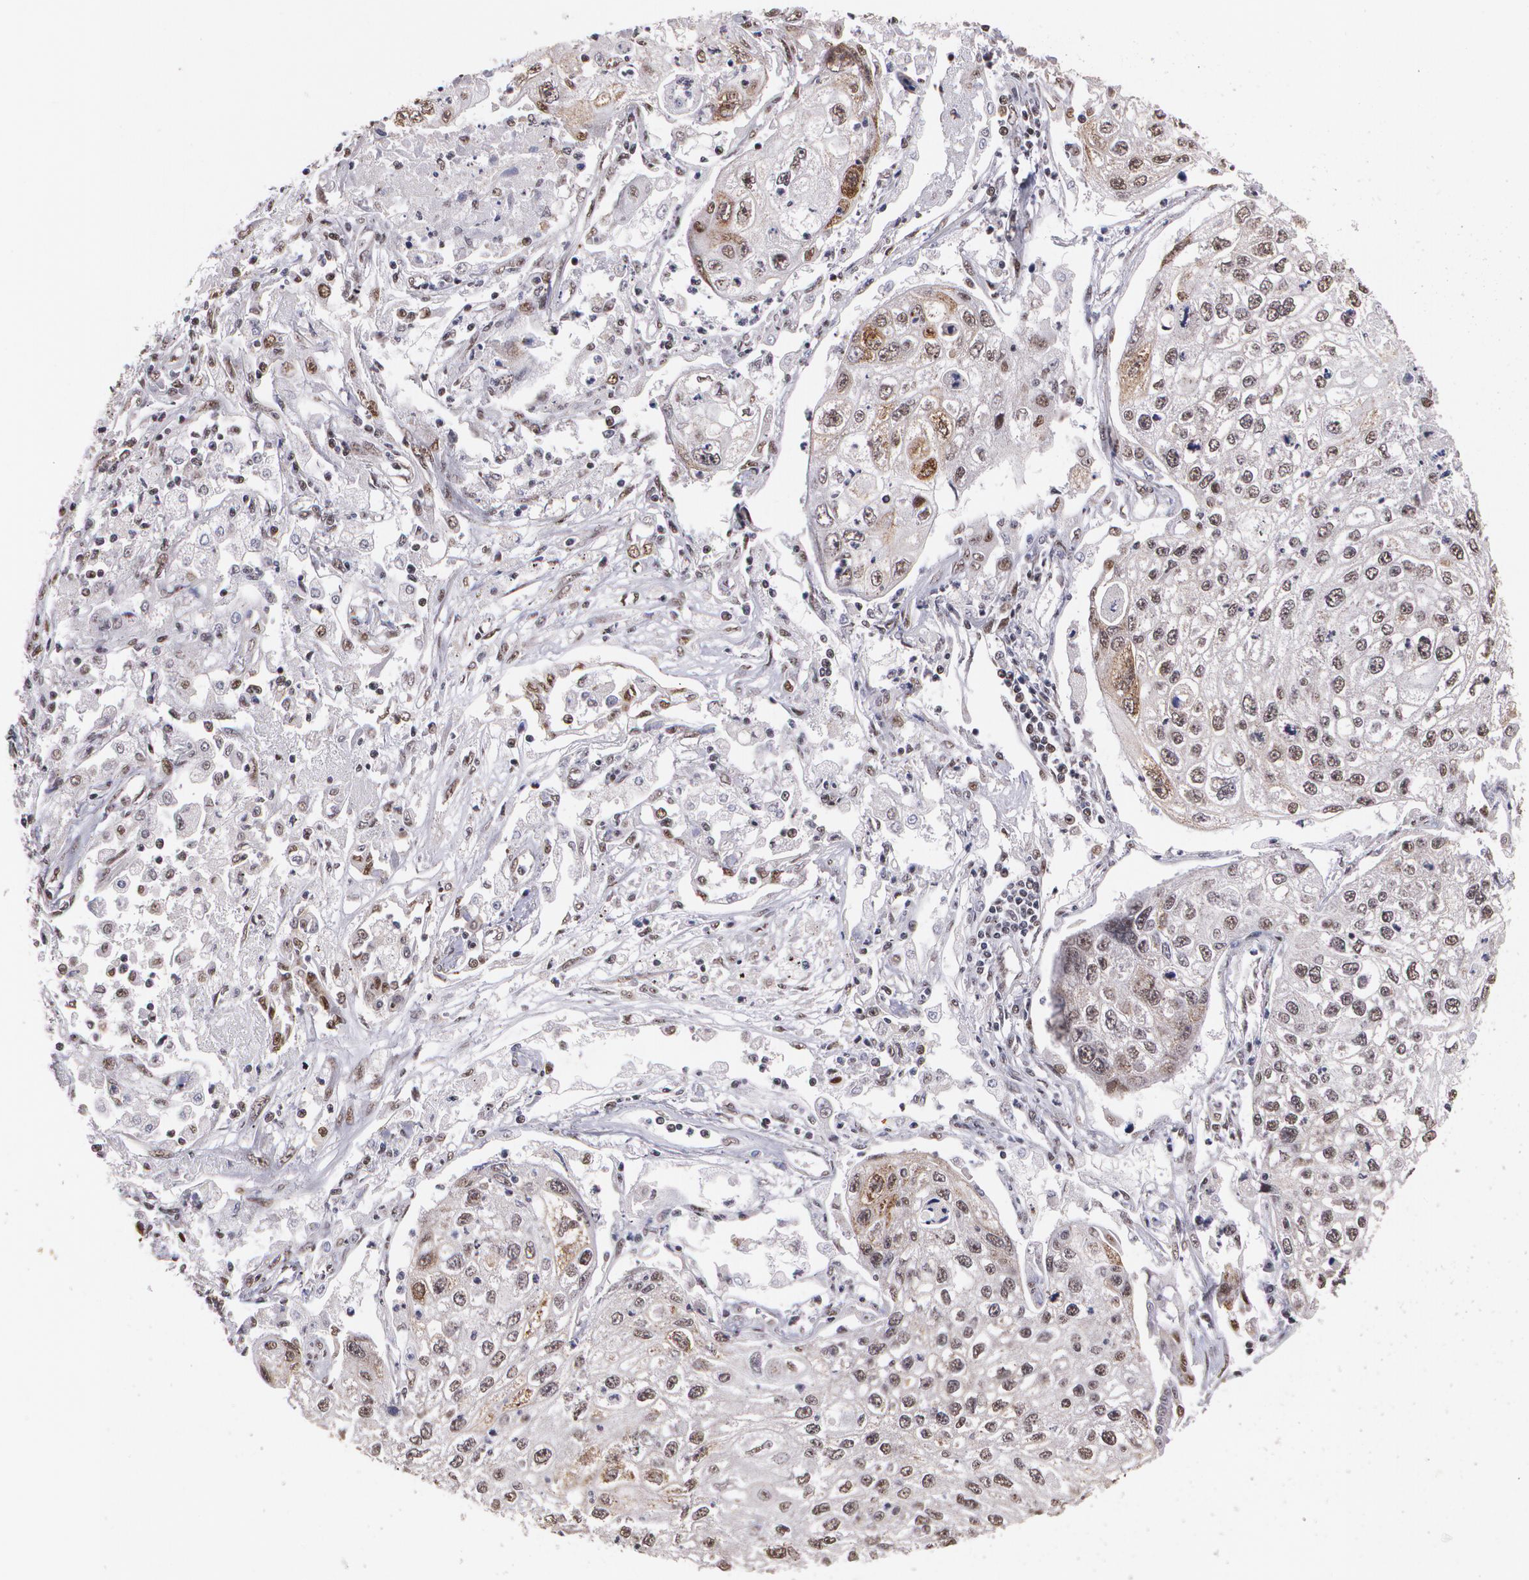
{"staining": {"intensity": "moderate", "quantity": "<25%", "location": "cytoplasmic/membranous,nuclear"}, "tissue": "lung cancer", "cell_type": "Tumor cells", "image_type": "cancer", "snomed": [{"axis": "morphology", "description": "Squamous cell carcinoma, NOS"}, {"axis": "topography", "description": "Lung"}], "caption": "Immunohistochemistry (DAB (3,3'-diaminobenzidine)) staining of lung cancer exhibits moderate cytoplasmic/membranous and nuclear protein expression in approximately <25% of tumor cells.", "gene": "C6orf15", "patient": {"sex": "male", "age": 75}}